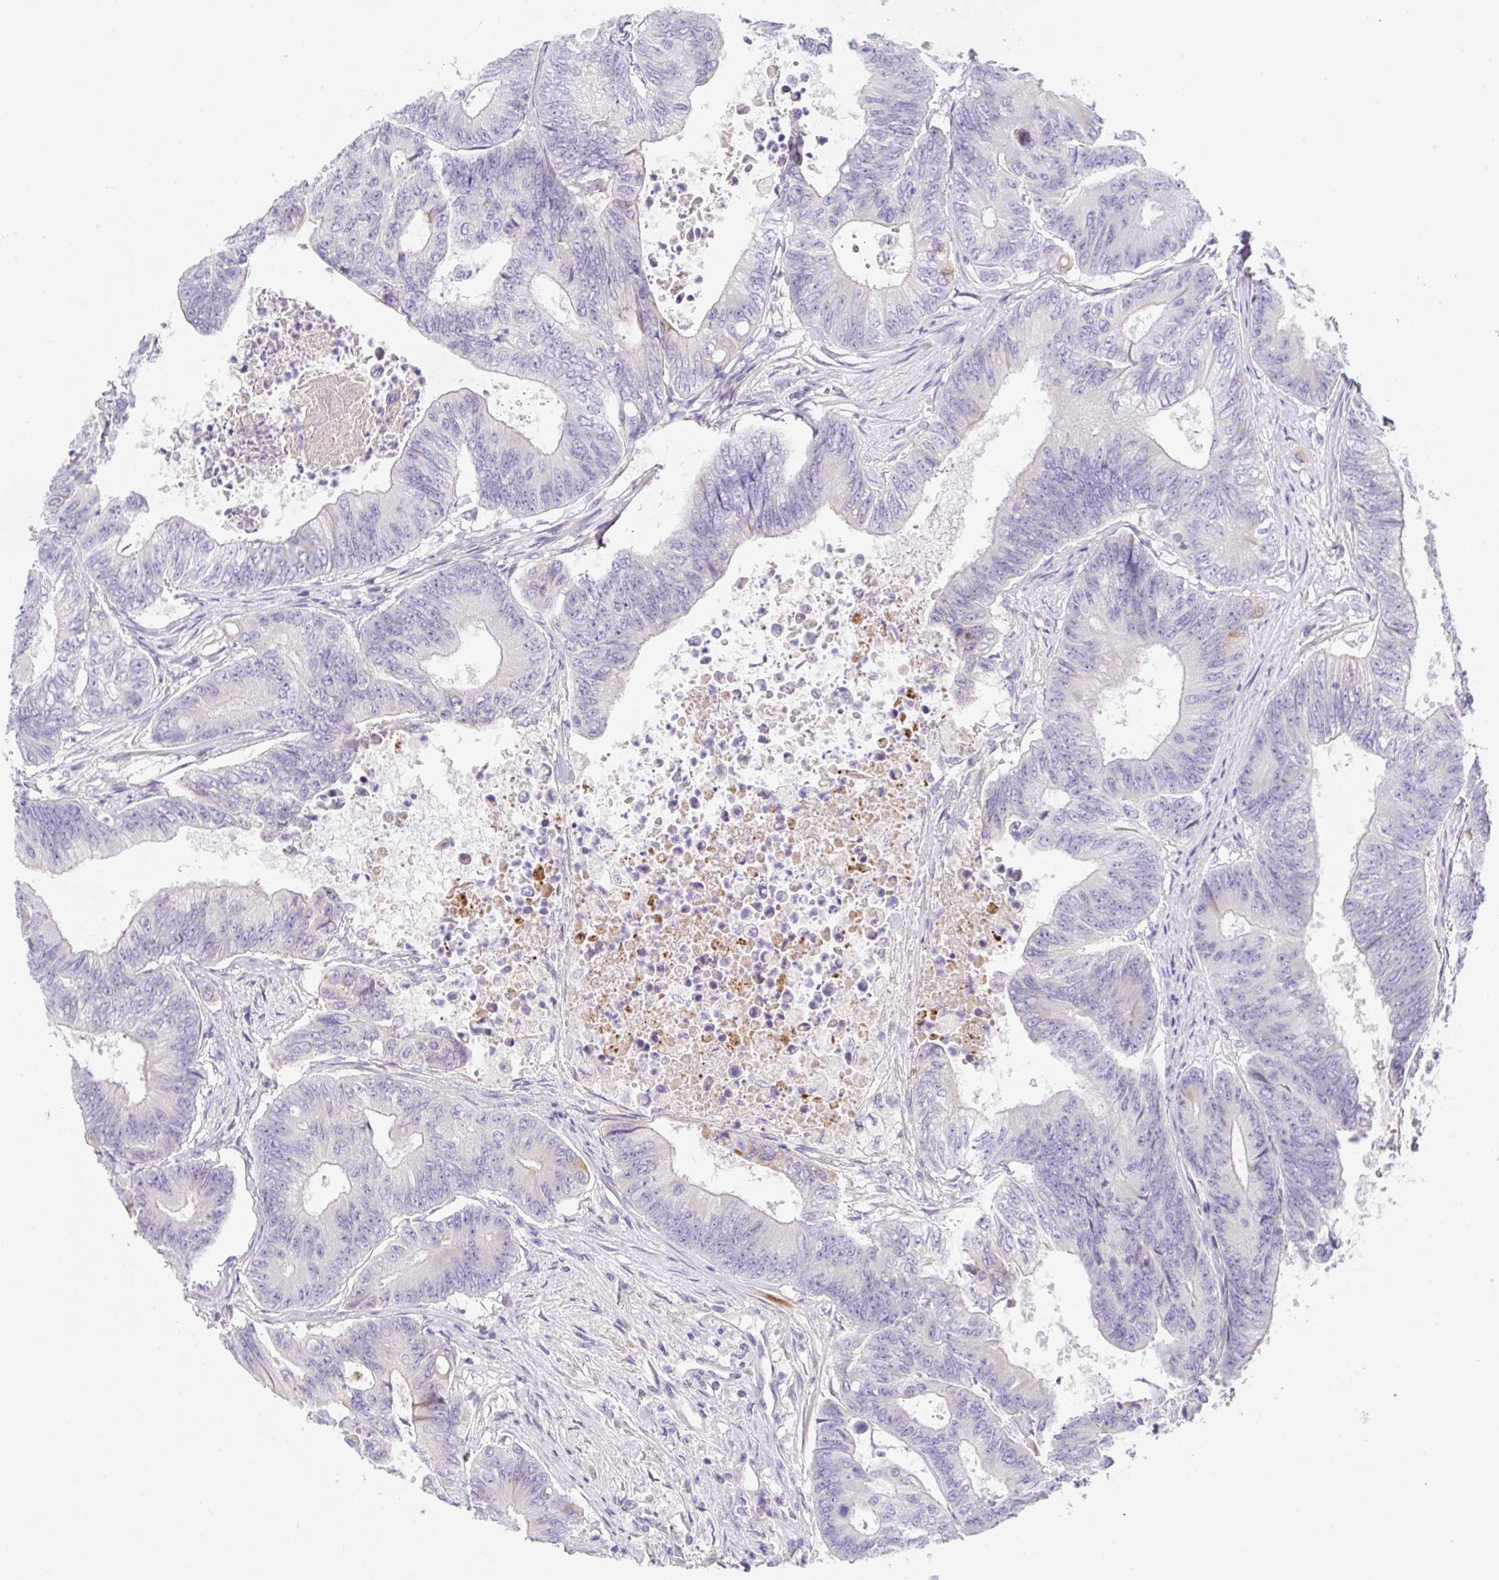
{"staining": {"intensity": "negative", "quantity": "none", "location": "none"}, "tissue": "colorectal cancer", "cell_type": "Tumor cells", "image_type": "cancer", "snomed": [{"axis": "morphology", "description": "Adenocarcinoma, NOS"}, {"axis": "topography", "description": "Colon"}], "caption": "Immunohistochemistry of colorectal cancer exhibits no expression in tumor cells. (DAB (3,3'-diaminobenzidine) IHC with hematoxylin counter stain).", "gene": "KLK8", "patient": {"sex": "female", "age": 48}}